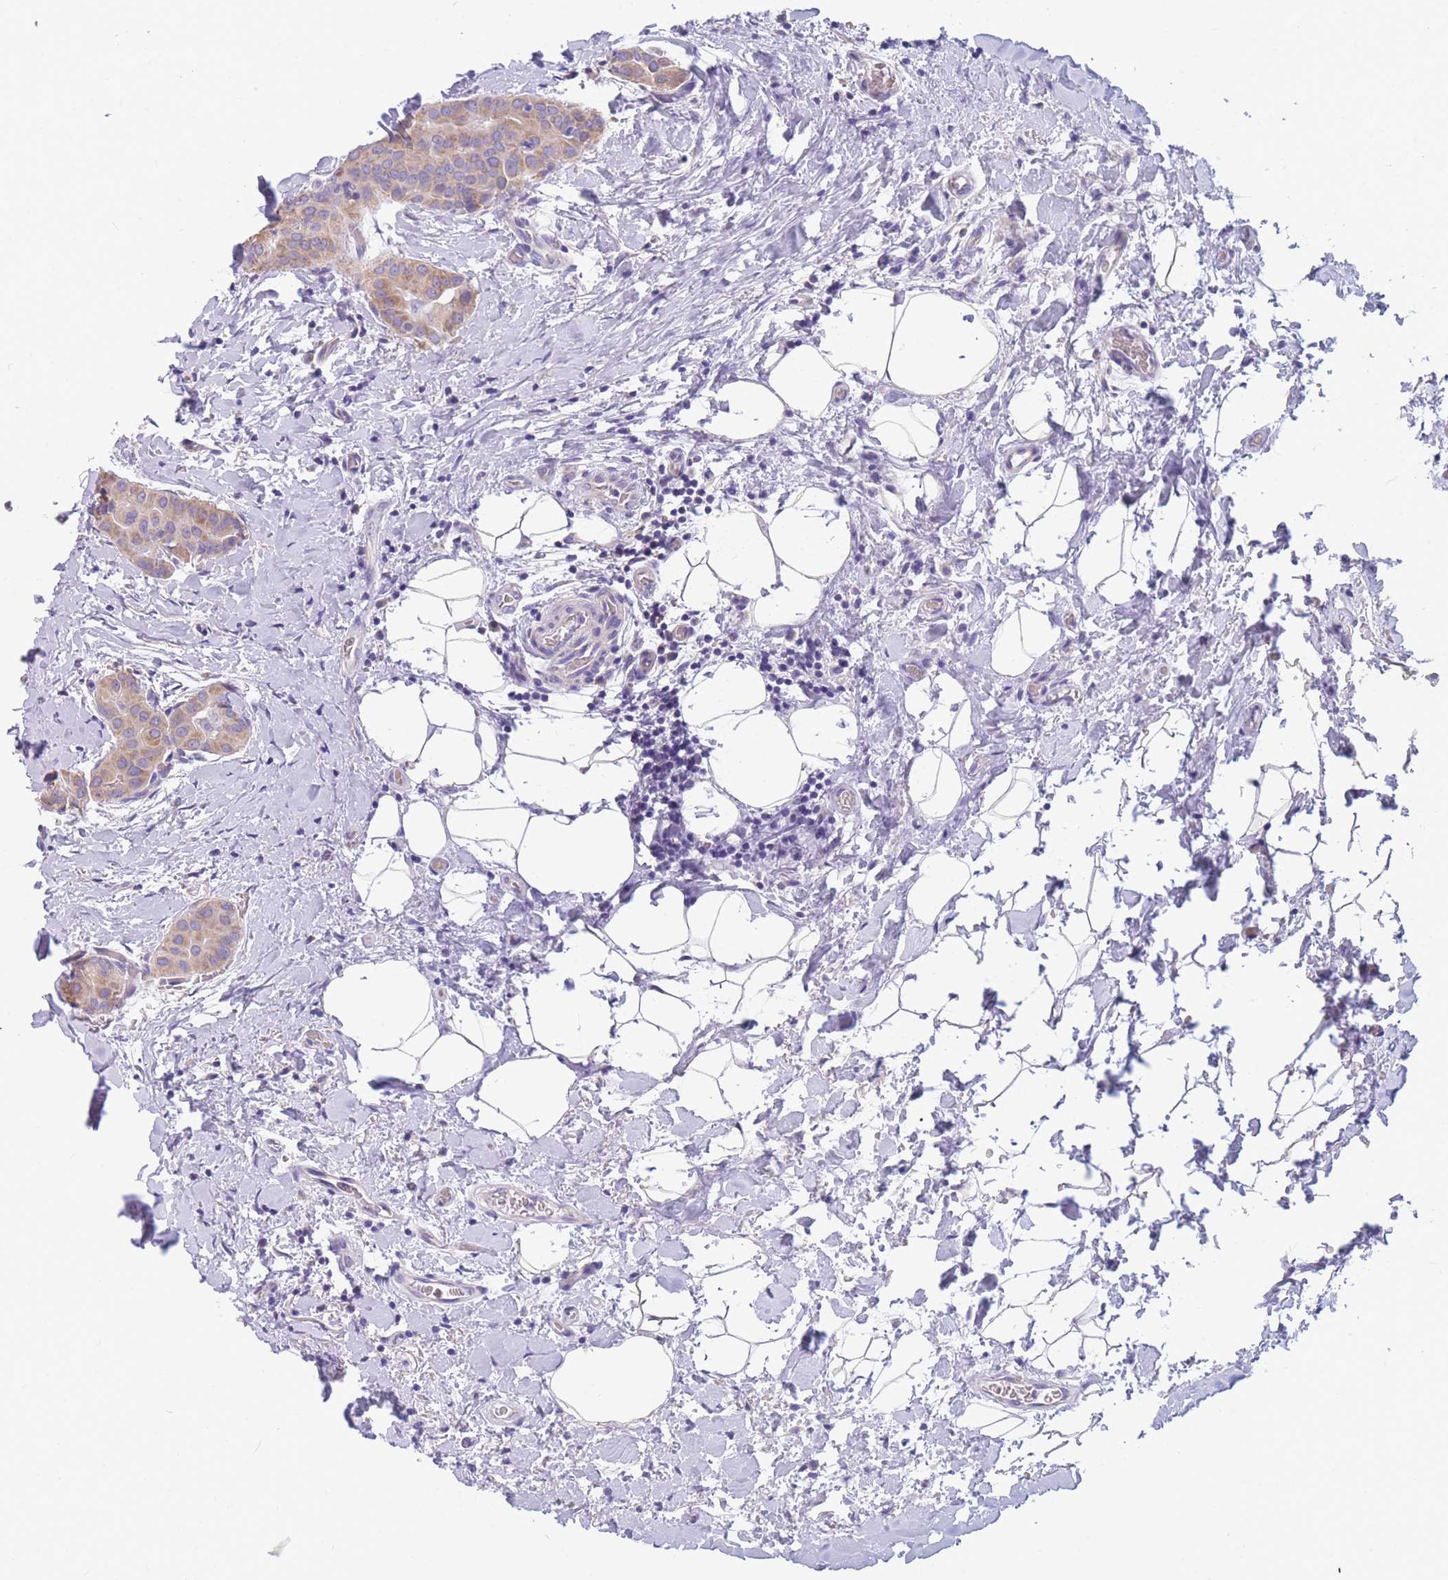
{"staining": {"intensity": "weak", "quantity": ">75%", "location": "cytoplasmic/membranous"}, "tissue": "thyroid cancer", "cell_type": "Tumor cells", "image_type": "cancer", "snomed": [{"axis": "morphology", "description": "Papillary adenocarcinoma, NOS"}, {"axis": "topography", "description": "Thyroid gland"}], "caption": "Tumor cells show weak cytoplasmic/membranous staining in approximately >75% of cells in thyroid papillary adenocarcinoma. (DAB = brown stain, brightfield microscopy at high magnification).", "gene": "DHRS11", "patient": {"sex": "male", "age": 33}}